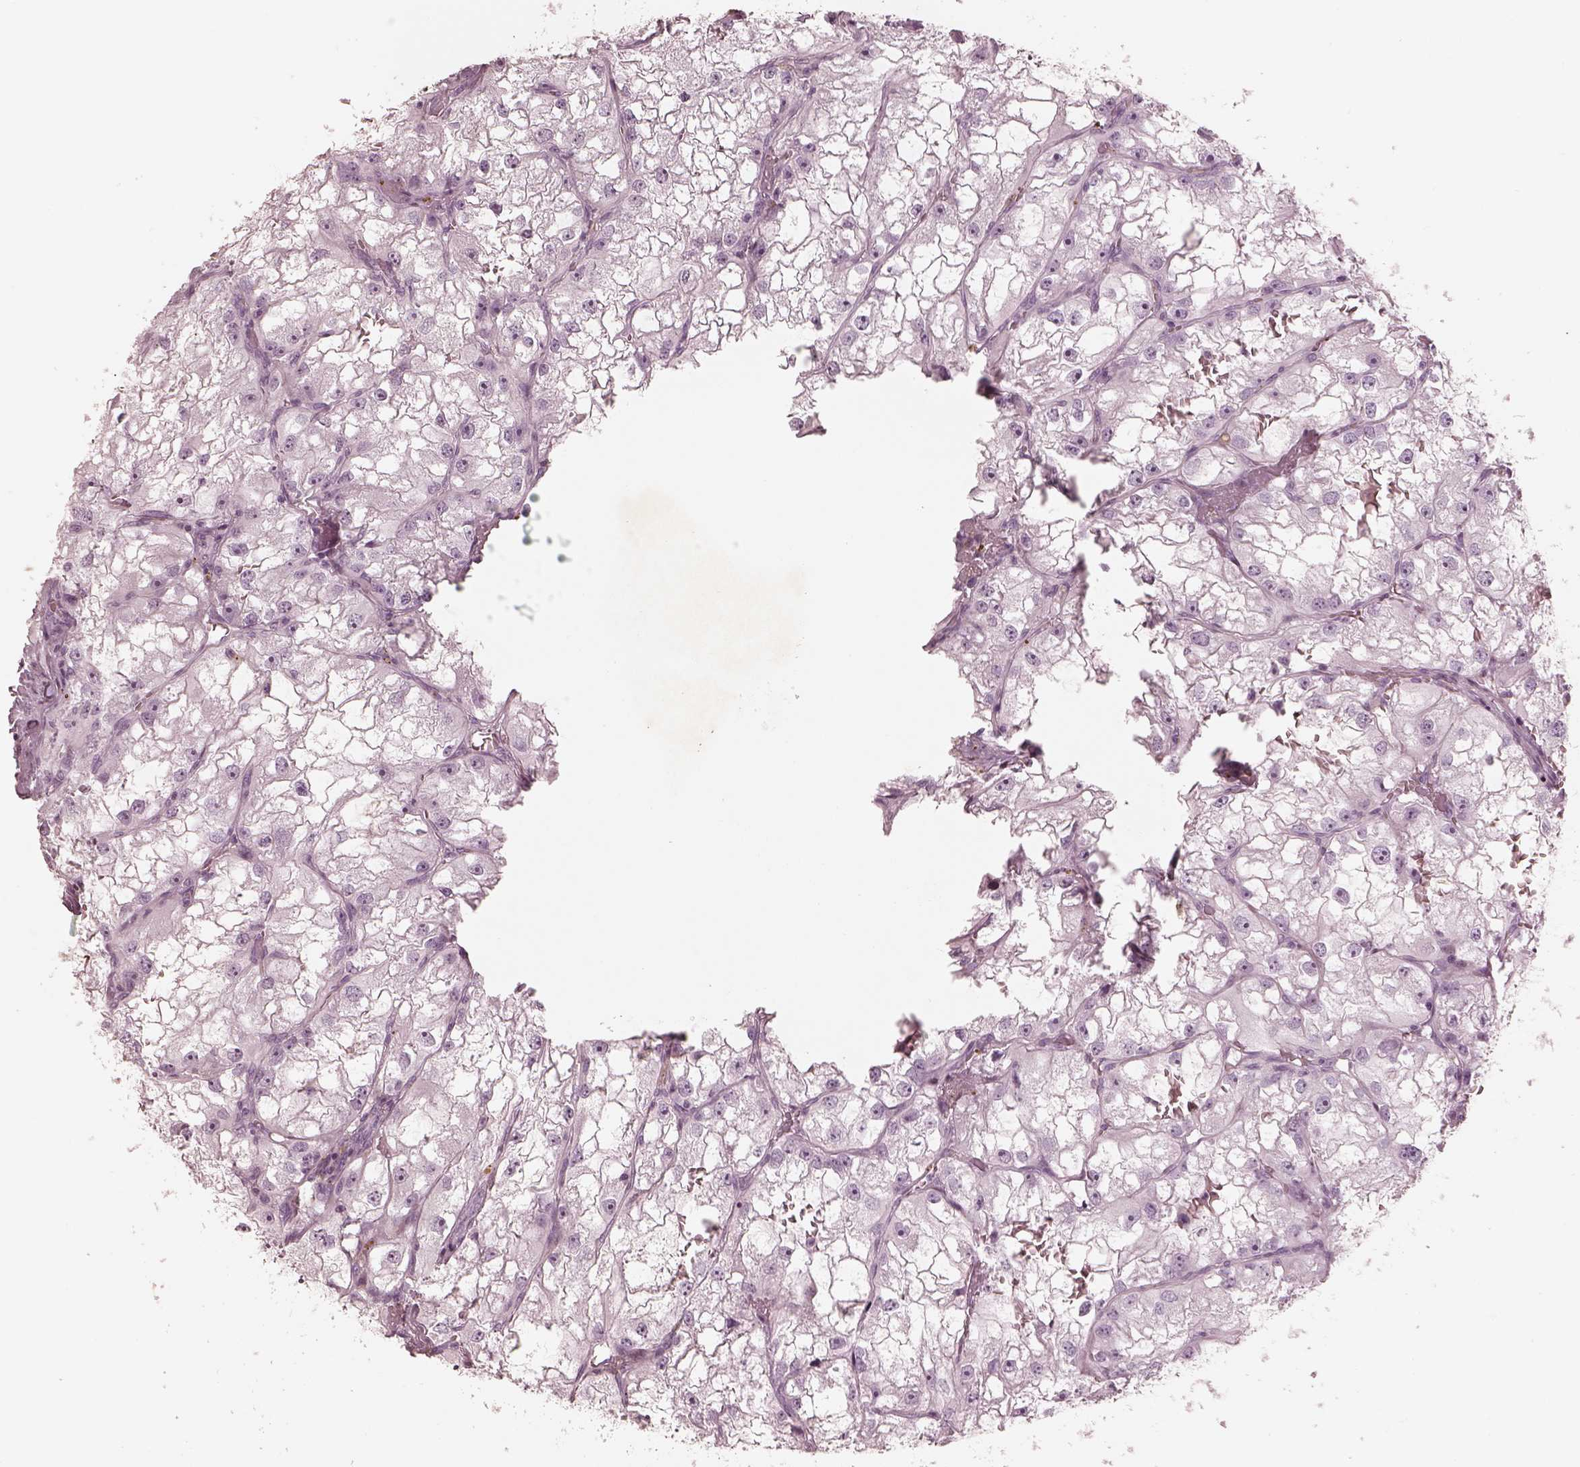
{"staining": {"intensity": "negative", "quantity": "none", "location": "none"}, "tissue": "renal cancer", "cell_type": "Tumor cells", "image_type": "cancer", "snomed": [{"axis": "morphology", "description": "Adenocarcinoma, NOS"}, {"axis": "topography", "description": "Kidney"}], "caption": "An image of human renal cancer is negative for staining in tumor cells. (DAB immunohistochemistry with hematoxylin counter stain).", "gene": "OPN4", "patient": {"sex": "male", "age": 59}}